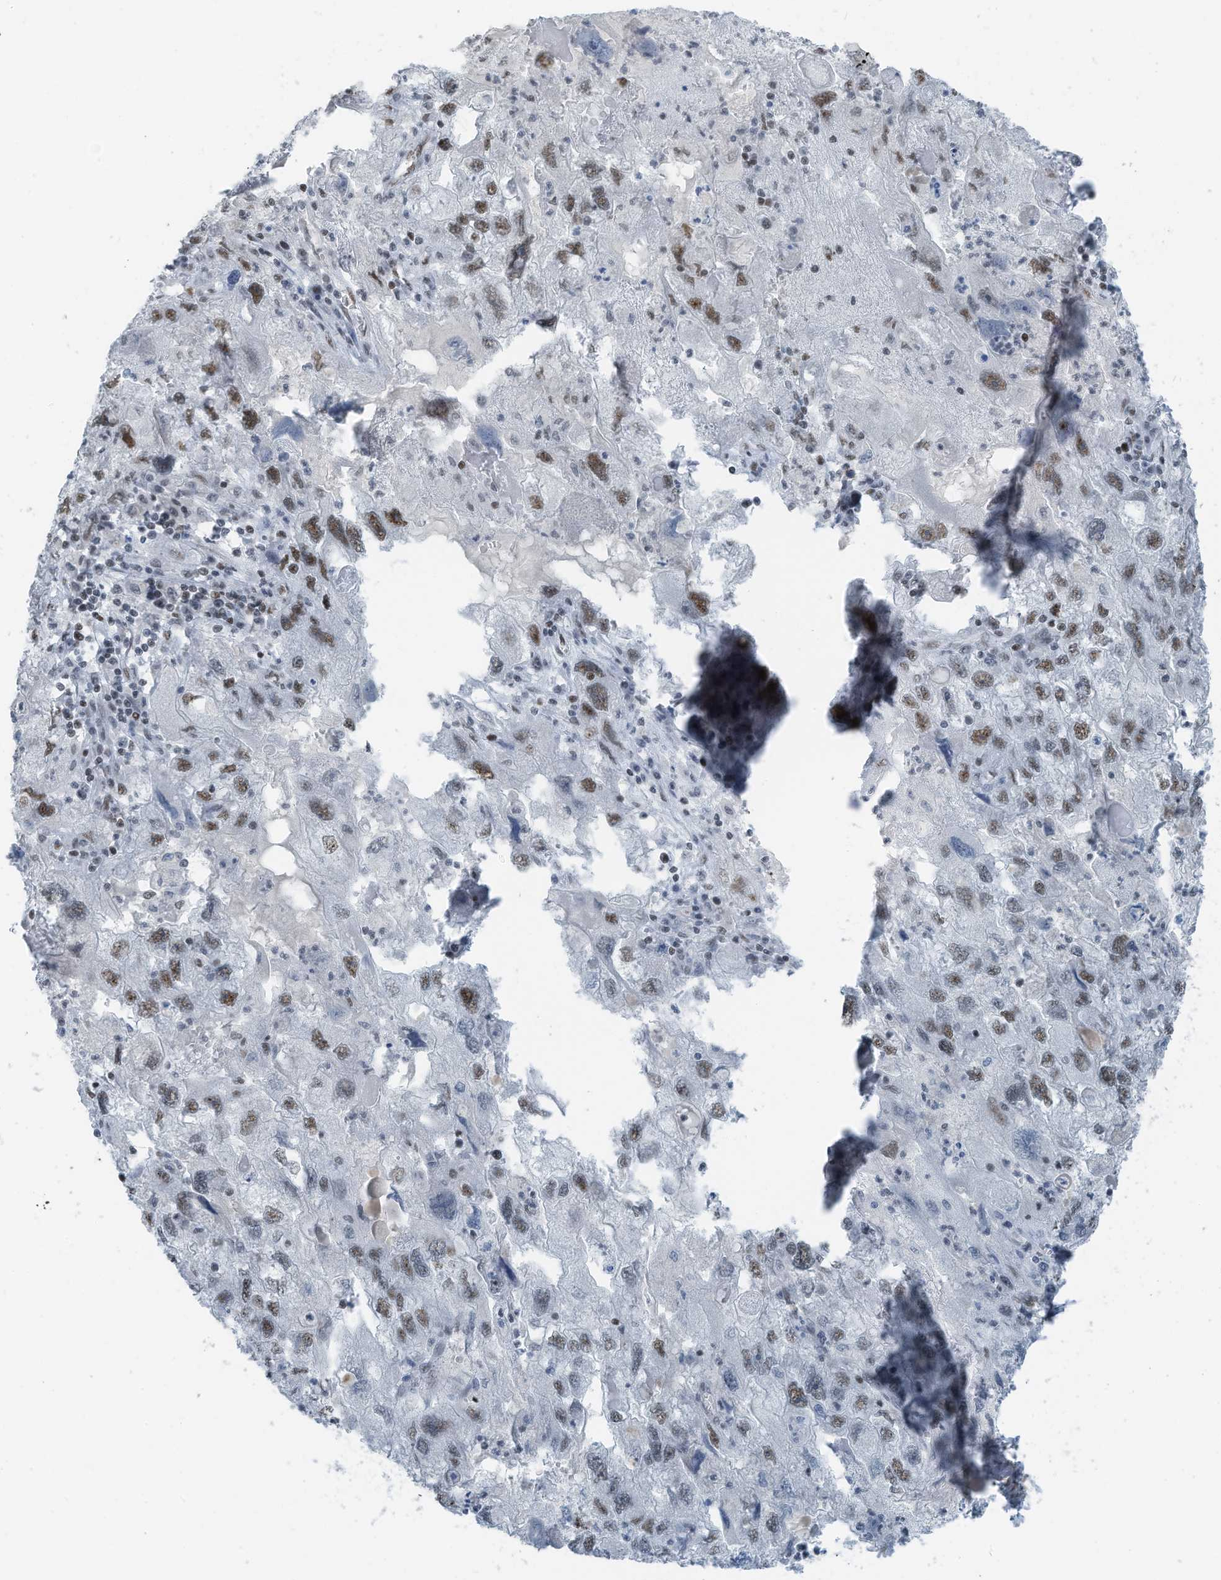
{"staining": {"intensity": "moderate", "quantity": "25%-75%", "location": "nuclear"}, "tissue": "endometrial cancer", "cell_type": "Tumor cells", "image_type": "cancer", "snomed": [{"axis": "morphology", "description": "Adenocarcinoma, NOS"}, {"axis": "topography", "description": "Endometrium"}], "caption": "Endometrial adenocarcinoma tissue shows moderate nuclear expression in about 25%-75% of tumor cells, visualized by immunohistochemistry.", "gene": "WRNIP1", "patient": {"sex": "female", "age": 49}}